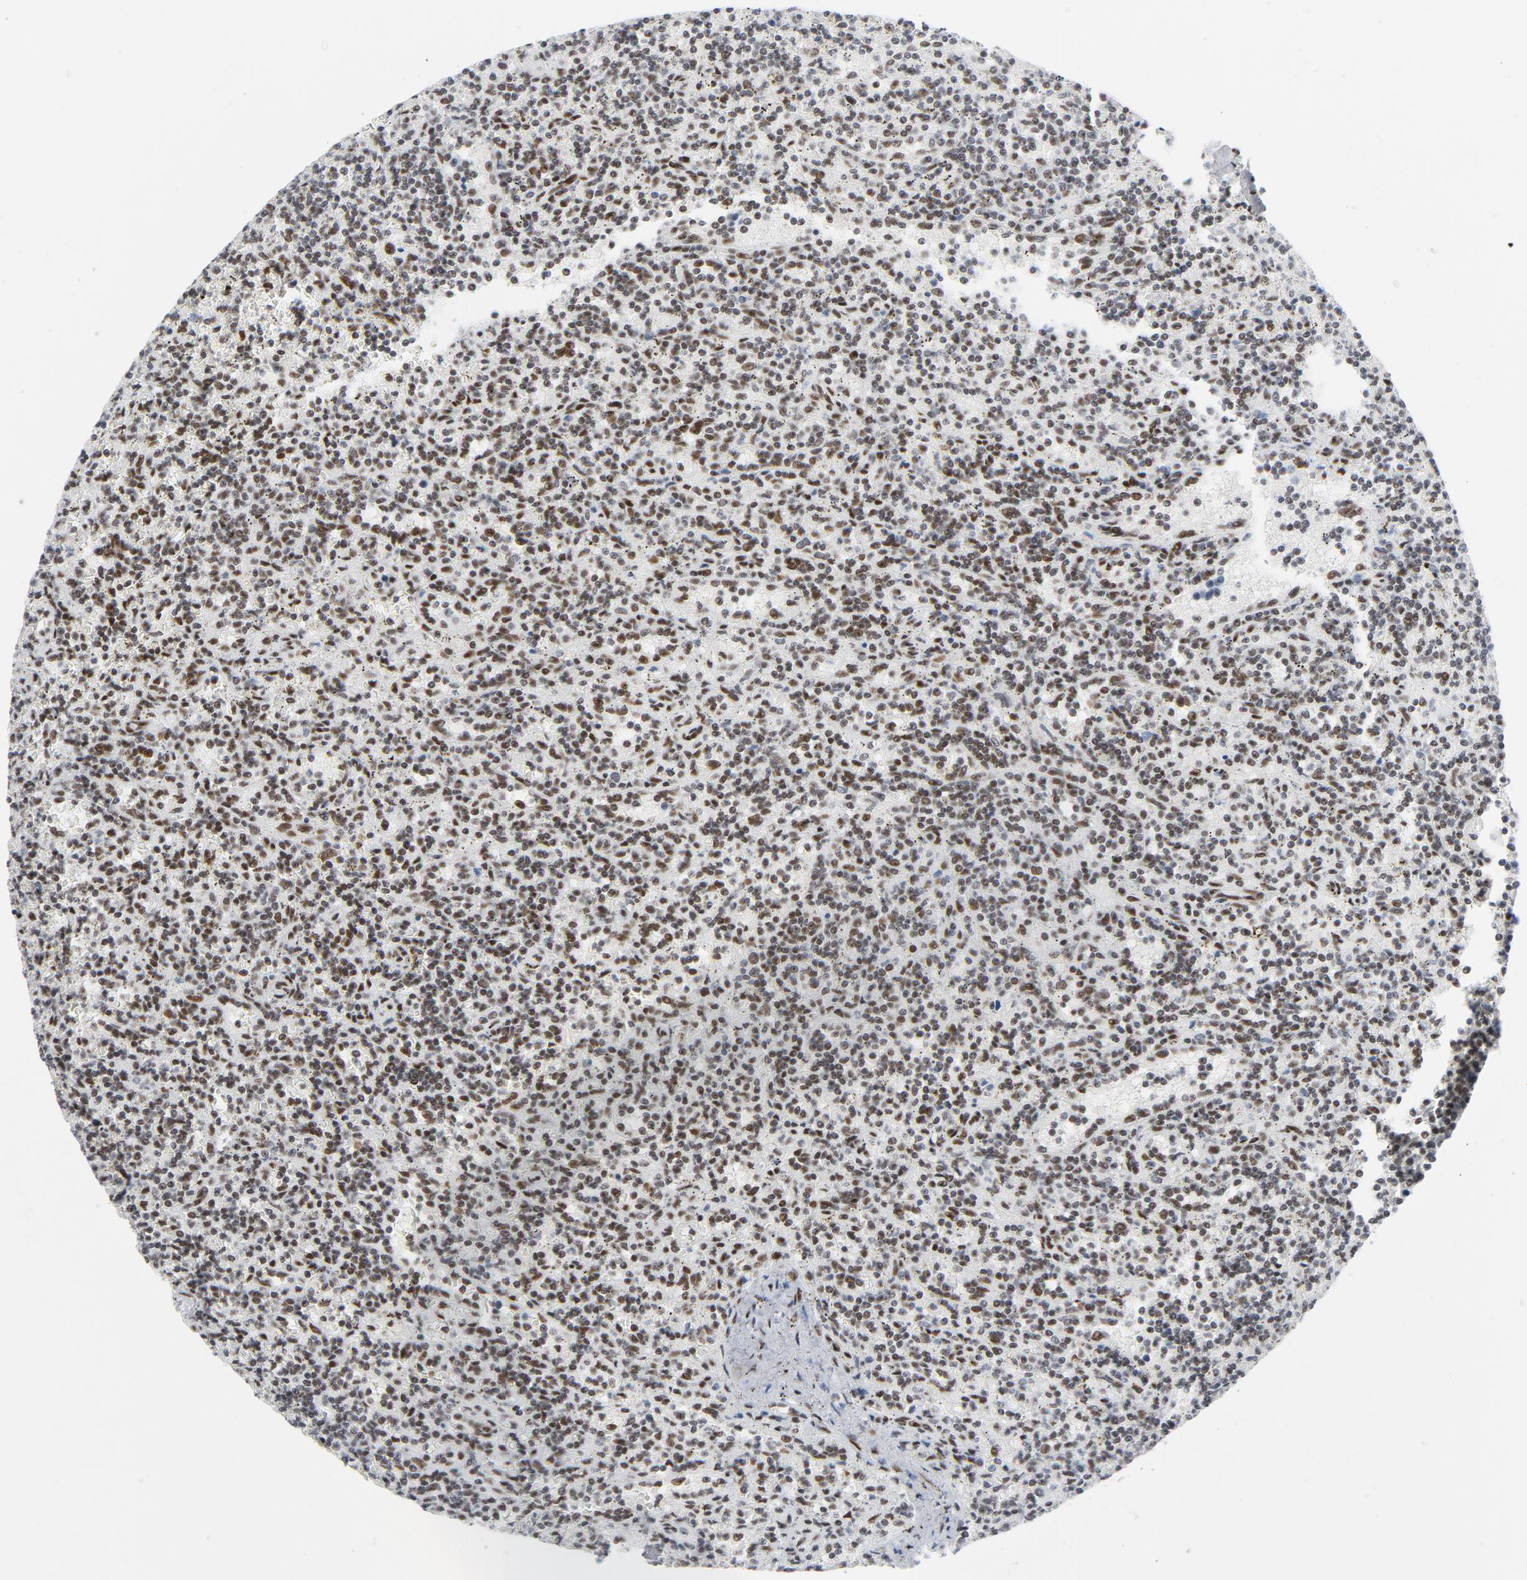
{"staining": {"intensity": "moderate", "quantity": ">75%", "location": "nuclear"}, "tissue": "lymphoma", "cell_type": "Tumor cells", "image_type": "cancer", "snomed": [{"axis": "morphology", "description": "Malignant lymphoma, non-Hodgkin's type, Low grade"}, {"axis": "topography", "description": "Spleen"}], "caption": "An immunohistochemistry histopathology image of neoplastic tissue is shown. Protein staining in brown shows moderate nuclear positivity in lymphoma within tumor cells.", "gene": "HSF1", "patient": {"sex": "male", "age": 73}}